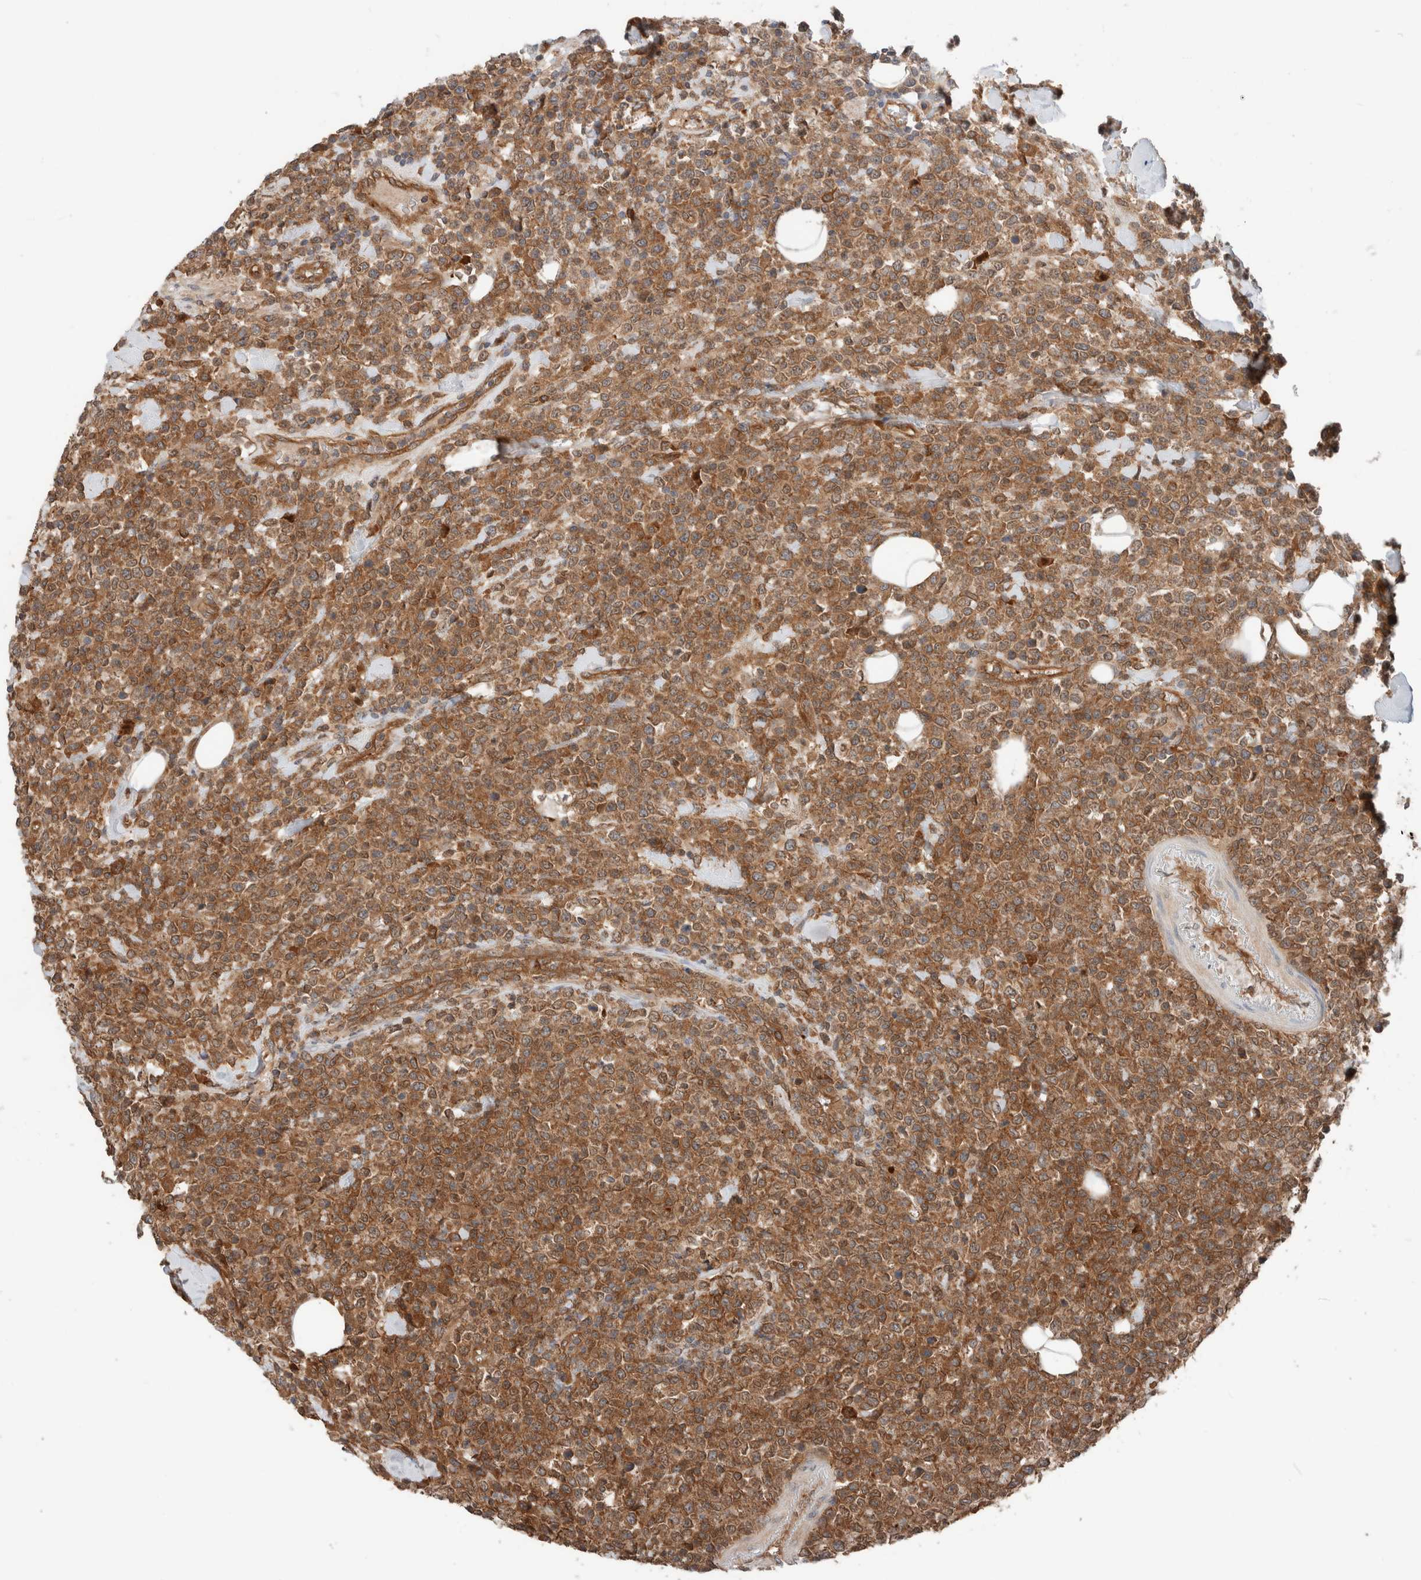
{"staining": {"intensity": "moderate", "quantity": ">75%", "location": "cytoplasmic/membranous"}, "tissue": "lymphoma", "cell_type": "Tumor cells", "image_type": "cancer", "snomed": [{"axis": "morphology", "description": "Malignant lymphoma, non-Hodgkin's type, High grade"}, {"axis": "topography", "description": "Colon"}], "caption": "The immunohistochemical stain labels moderate cytoplasmic/membranous positivity in tumor cells of malignant lymphoma, non-Hodgkin's type (high-grade) tissue.", "gene": "XPNPEP1", "patient": {"sex": "female", "age": 53}}